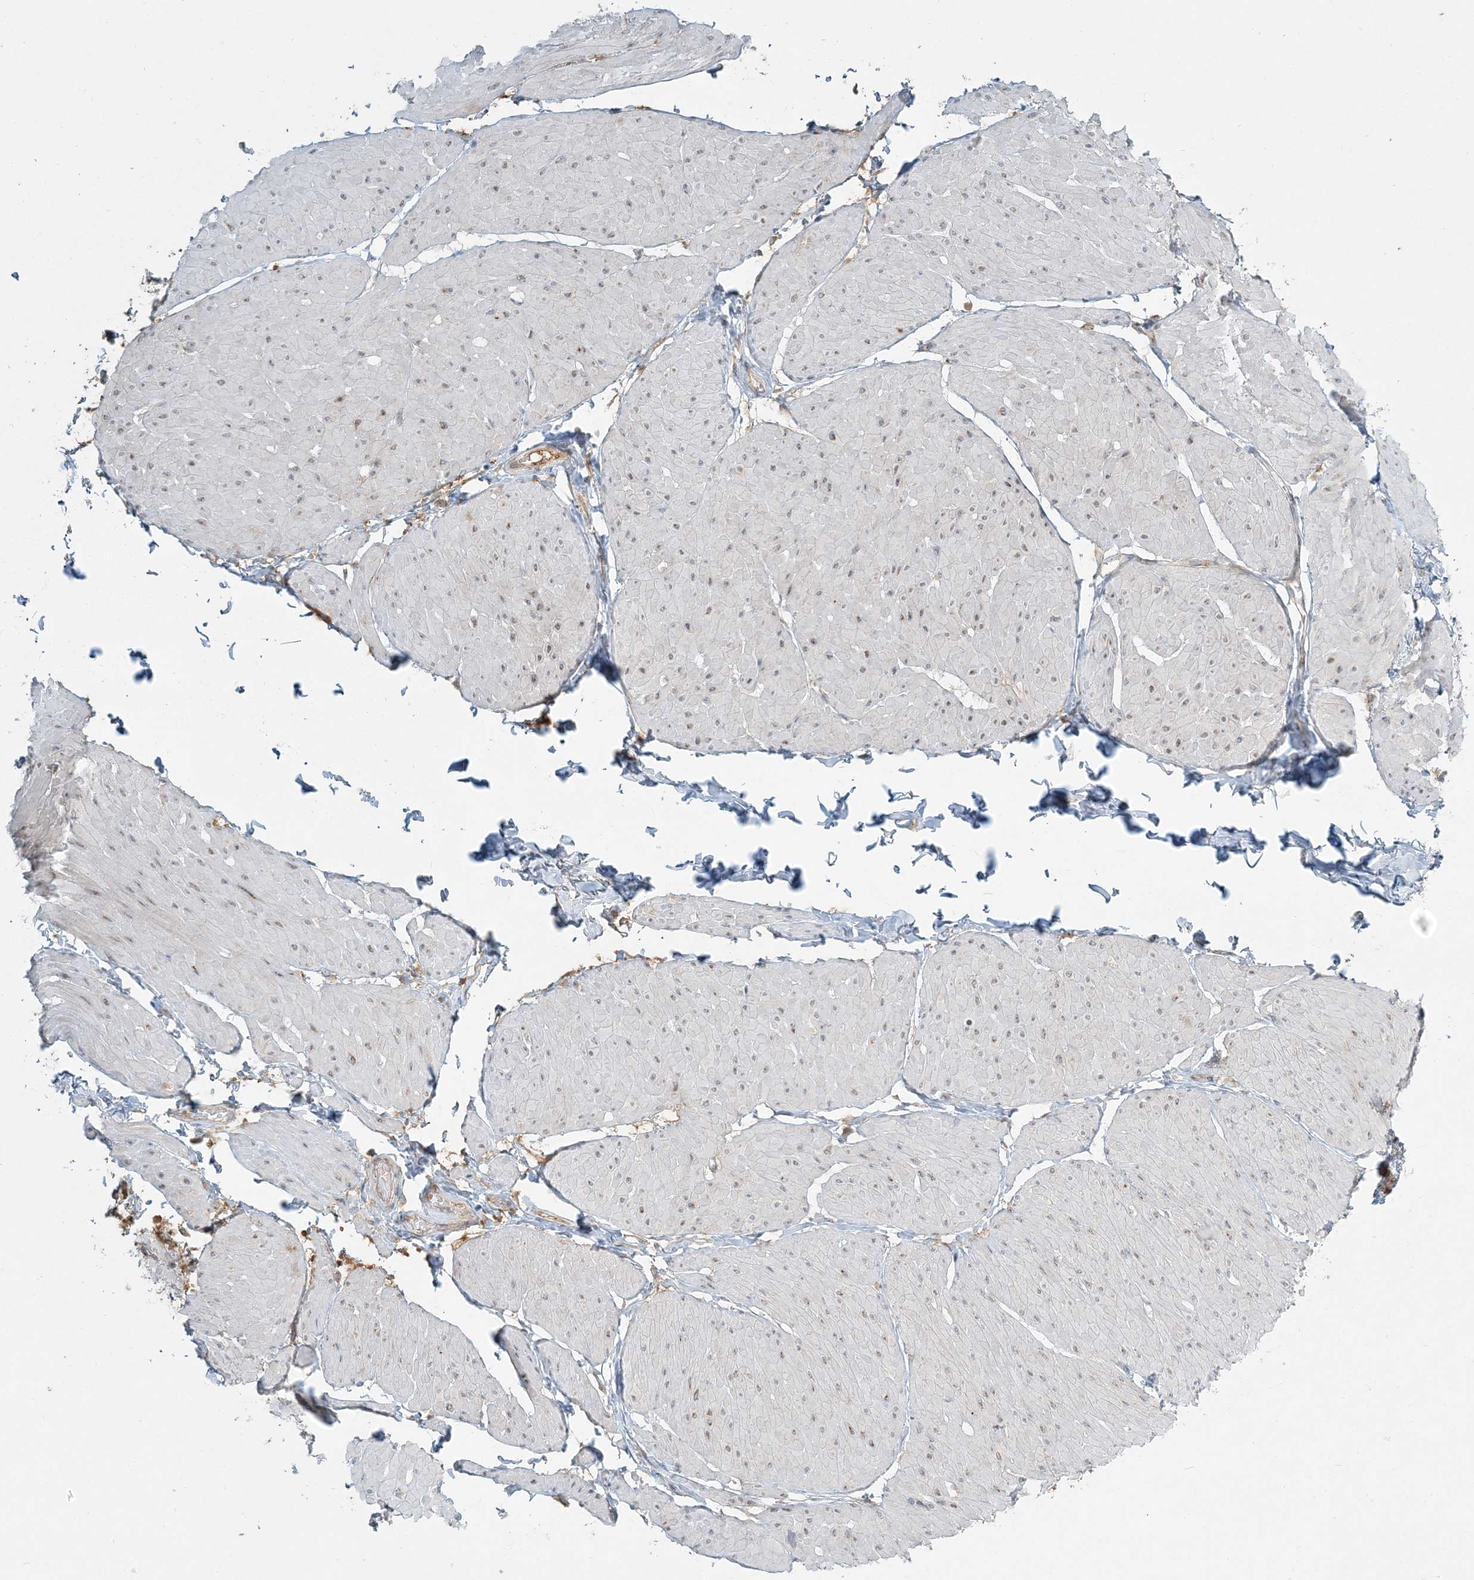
{"staining": {"intensity": "weak", "quantity": "<25%", "location": "nuclear"}, "tissue": "smooth muscle", "cell_type": "Smooth muscle cells", "image_type": "normal", "snomed": [{"axis": "morphology", "description": "Urothelial carcinoma, High grade"}, {"axis": "topography", "description": "Urinary bladder"}], "caption": "IHC photomicrograph of normal smooth muscle: human smooth muscle stained with DAB reveals no significant protein positivity in smooth muscle cells. Brightfield microscopy of immunohistochemistry stained with DAB (3,3'-diaminobenzidine) (brown) and hematoxylin (blue), captured at high magnification.", "gene": "AP1AR", "patient": {"sex": "male", "age": 46}}